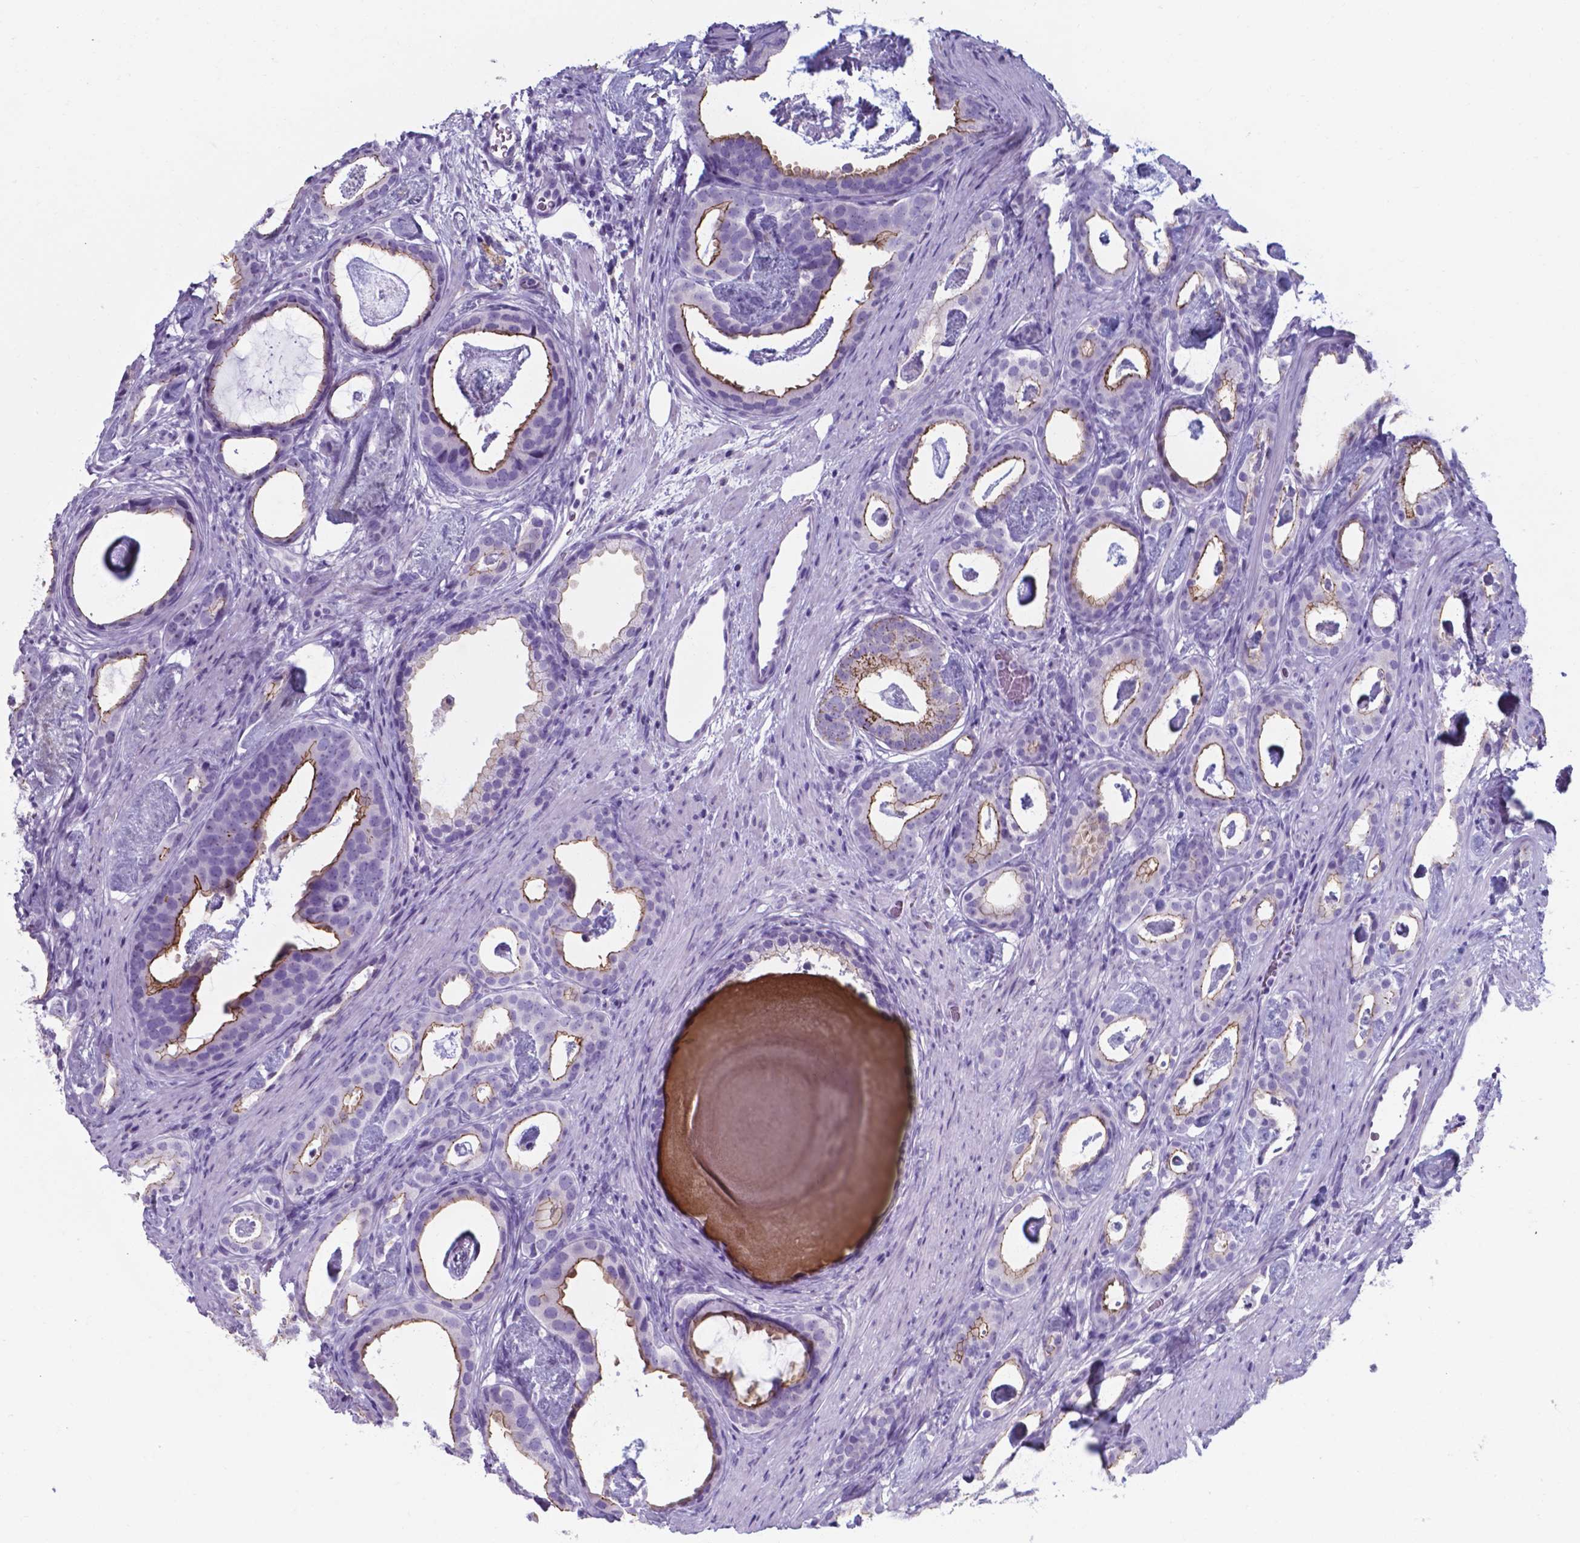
{"staining": {"intensity": "moderate", "quantity": "25%-75%", "location": "cytoplasmic/membranous"}, "tissue": "prostate cancer", "cell_type": "Tumor cells", "image_type": "cancer", "snomed": [{"axis": "morphology", "description": "Adenocarcinoma, Low grade"}, {"axis": "topography", "description": "Prostate and seminal vesicle, NOS"}], "caption": "This is a histology image of immunohistochemistry staining of low-grade adenocarcinoma (prostate), which shows moderate expression in the cytoplasmic/membranous of tumor cells.", "gene": "AP5B1", "patient": {"sex": "male", "age": 71}}